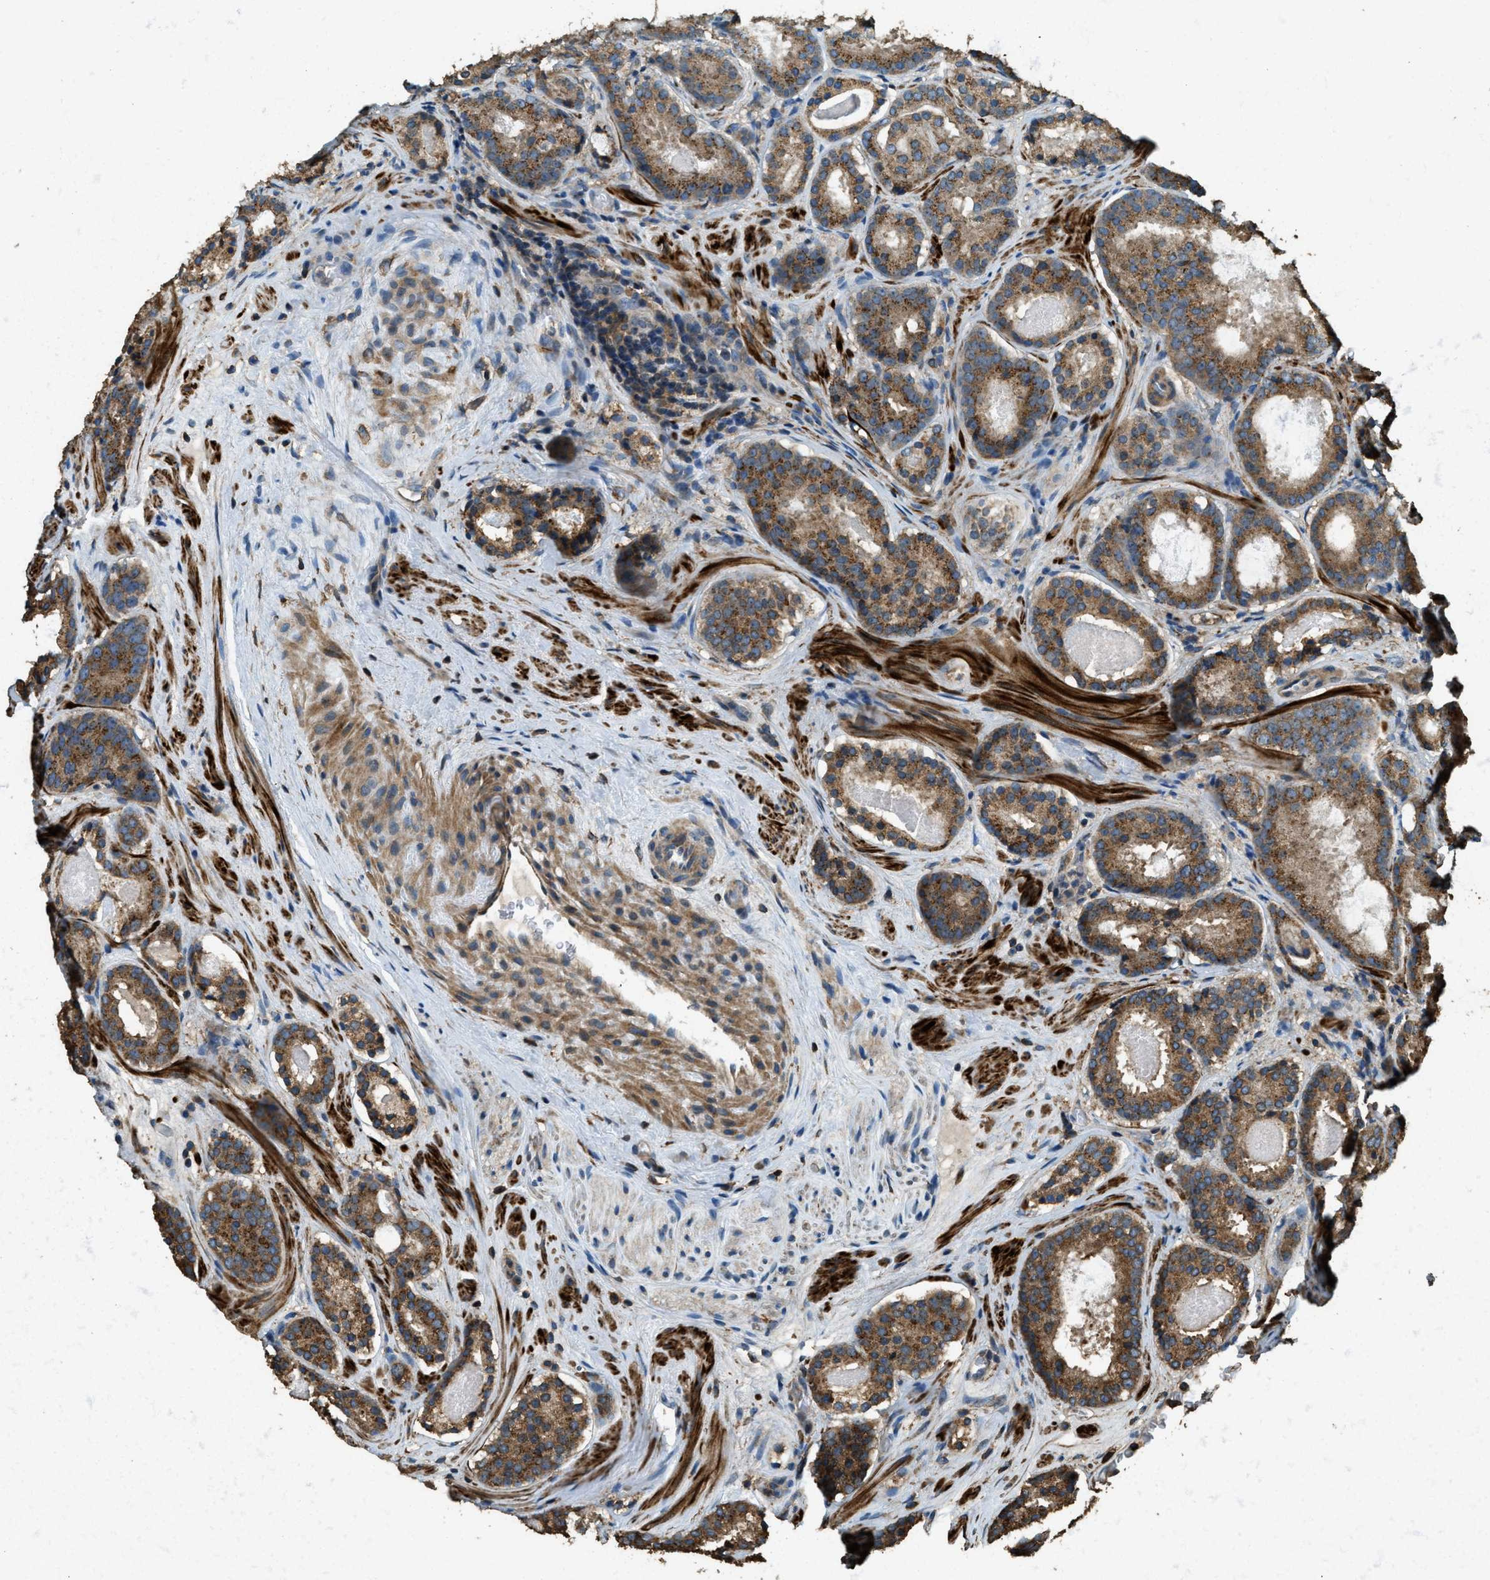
{"staining": {"intensity": "moderate", "quantity": ">75%", "location": "cytoplasmic/membranous"}, "tissue": "prostate cancer", "cell_type": "Tumor cells", "image_type": "cancer", "snomed": [{"axis": "morphology", "description": "Adenocarcinoma, Low grade"}, {"axis": "topography", "description": "Prostate"}], "caption": "A photomicrograph showing moderate cytoplasmic/membranous positivity in about >75% of tumor cells in prostate cancer, as visualized by brown immunohistochemical staining.", "gene": "ERGIC1", "patient": {"sex": "male", "age": 69}}